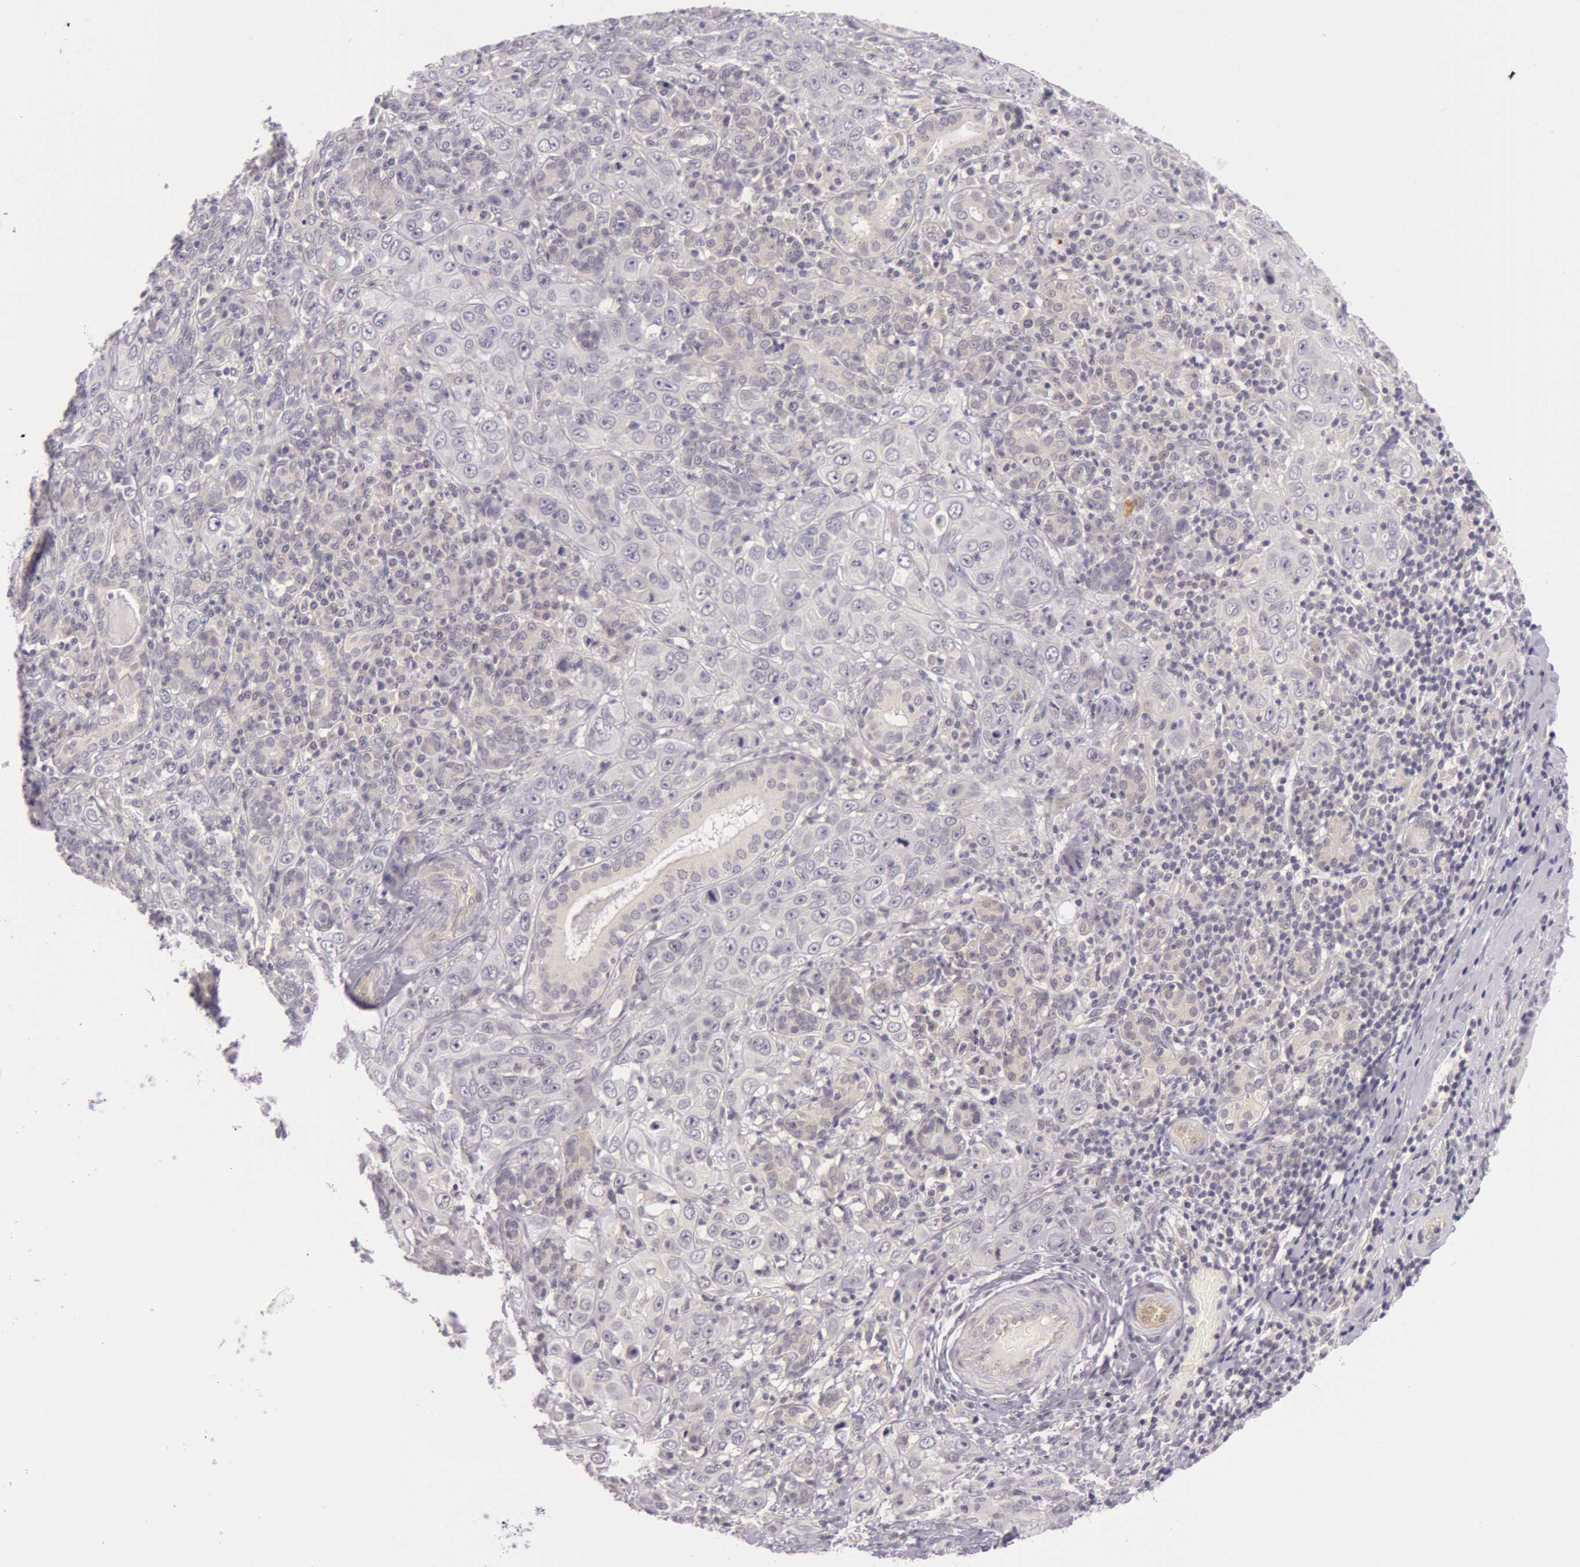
{"staining": {"intensity": "negative", "quantity": "none", "location": "none"}, "tissue": "skin cancer", "cell_type": "Tumor cells", "image_type": "cancer", "snomed": [{"axis": "morphology", "description": "Squamous cell carcinoma, NOS"}, {"axis": "topography", "description": "Skin"}], "caption": "Immunohistochemistry (IHC) of human squamous cell carcinoma (skin) demonstrates no expression in tumor cells.", "gene": "RBMY1F", "patient": {"sex": "male", "age": 84}}